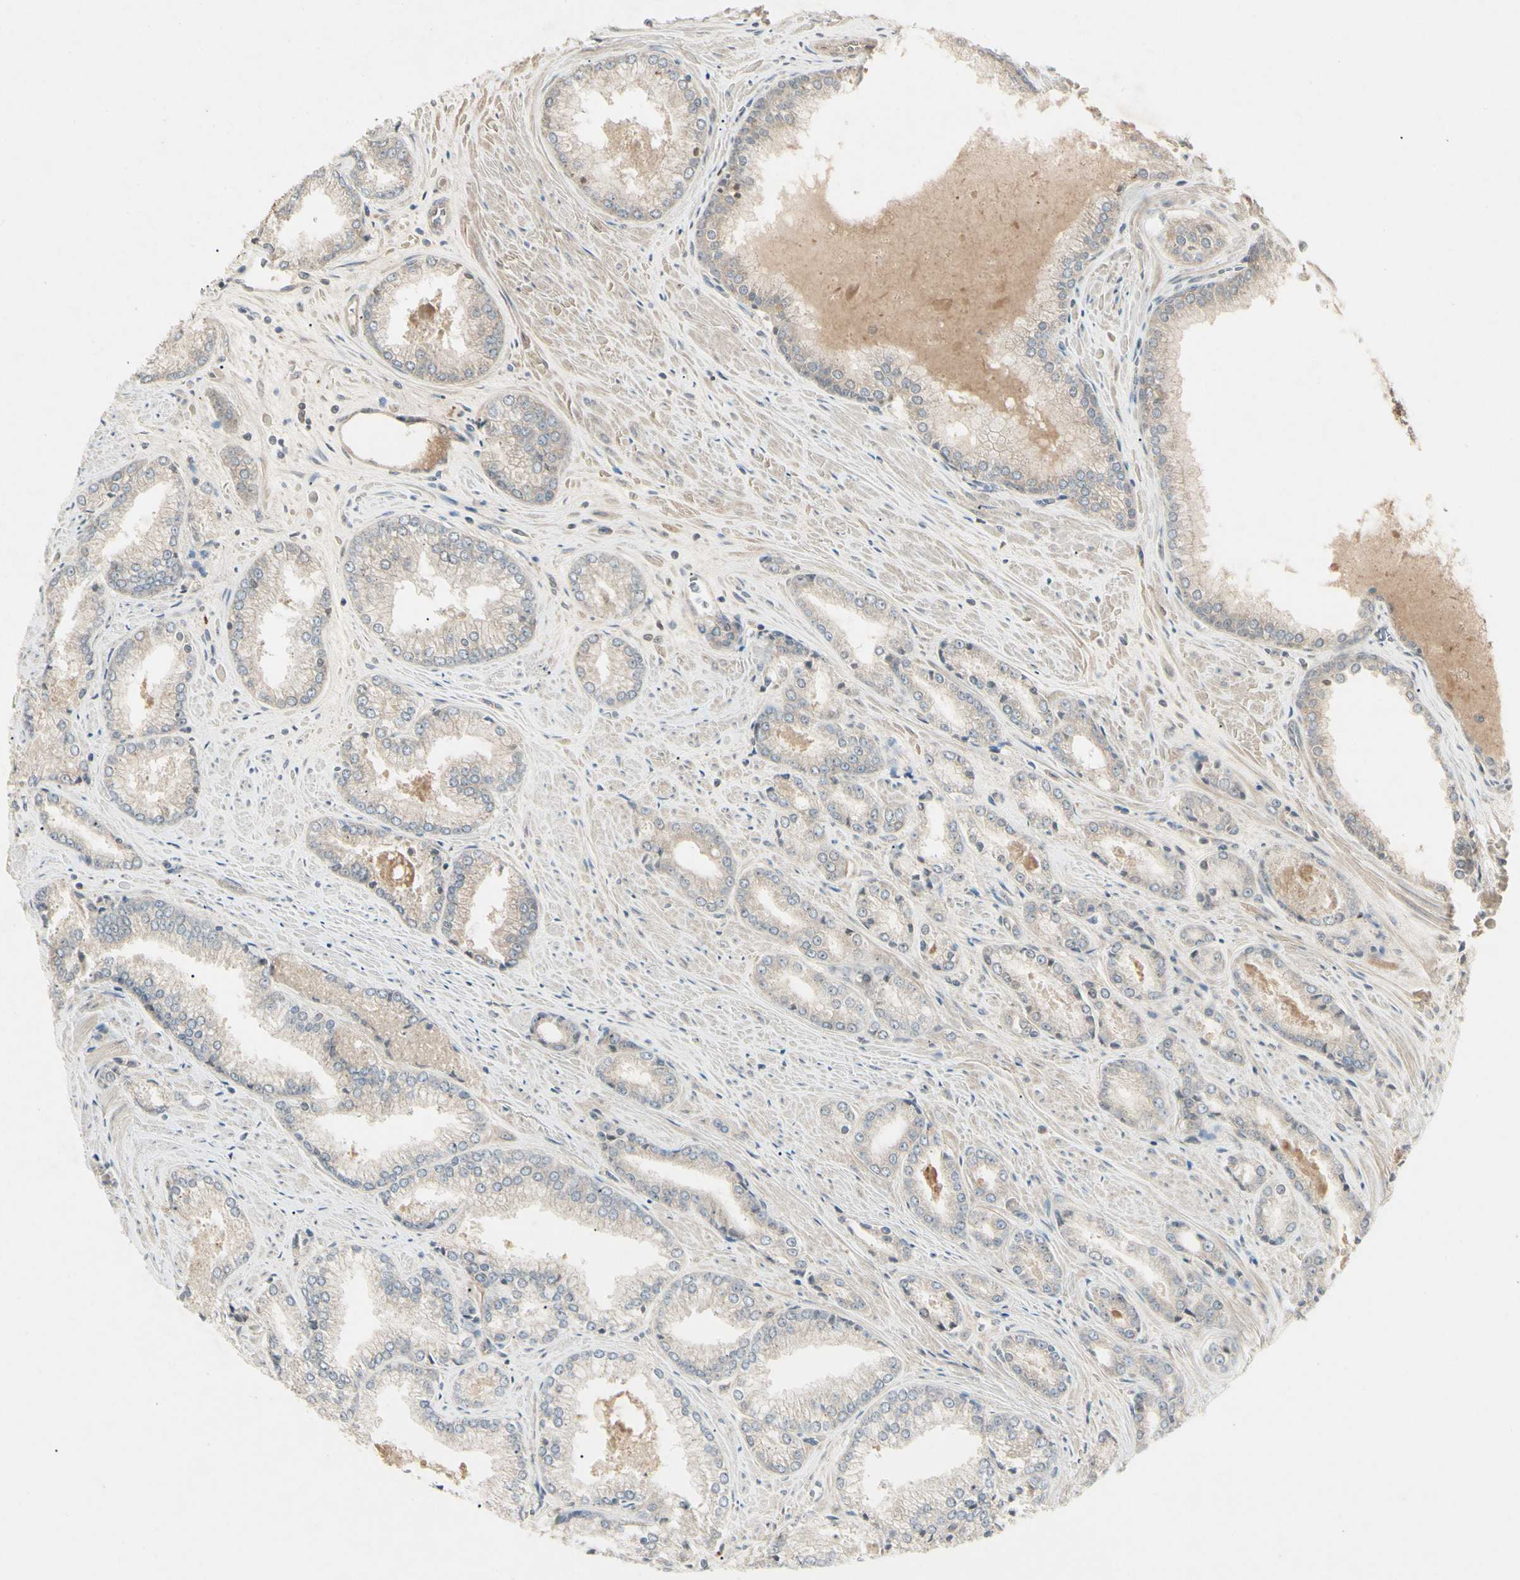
{"staining": {"intensity": "weak", "quantity": "25%-75%", "location": "cytoplasmic/membranous"}, "tissue": "prostate cancer", "cell_type": "Tumor cells", "image_type": "cancer", "snomed": [{"axis": "morphology", "description": "Adenocarcinoma, Low grade"}, {"axis": "topography", "description": "Prostate"}], "caption": "Weak cytoplasmic/membranous positivity for a protein is seen in about 25%-75% of tumor cells of prostate cancer using IHC.", "gene": "RNF14", "patient": {"sex": "male", "age": 64}}